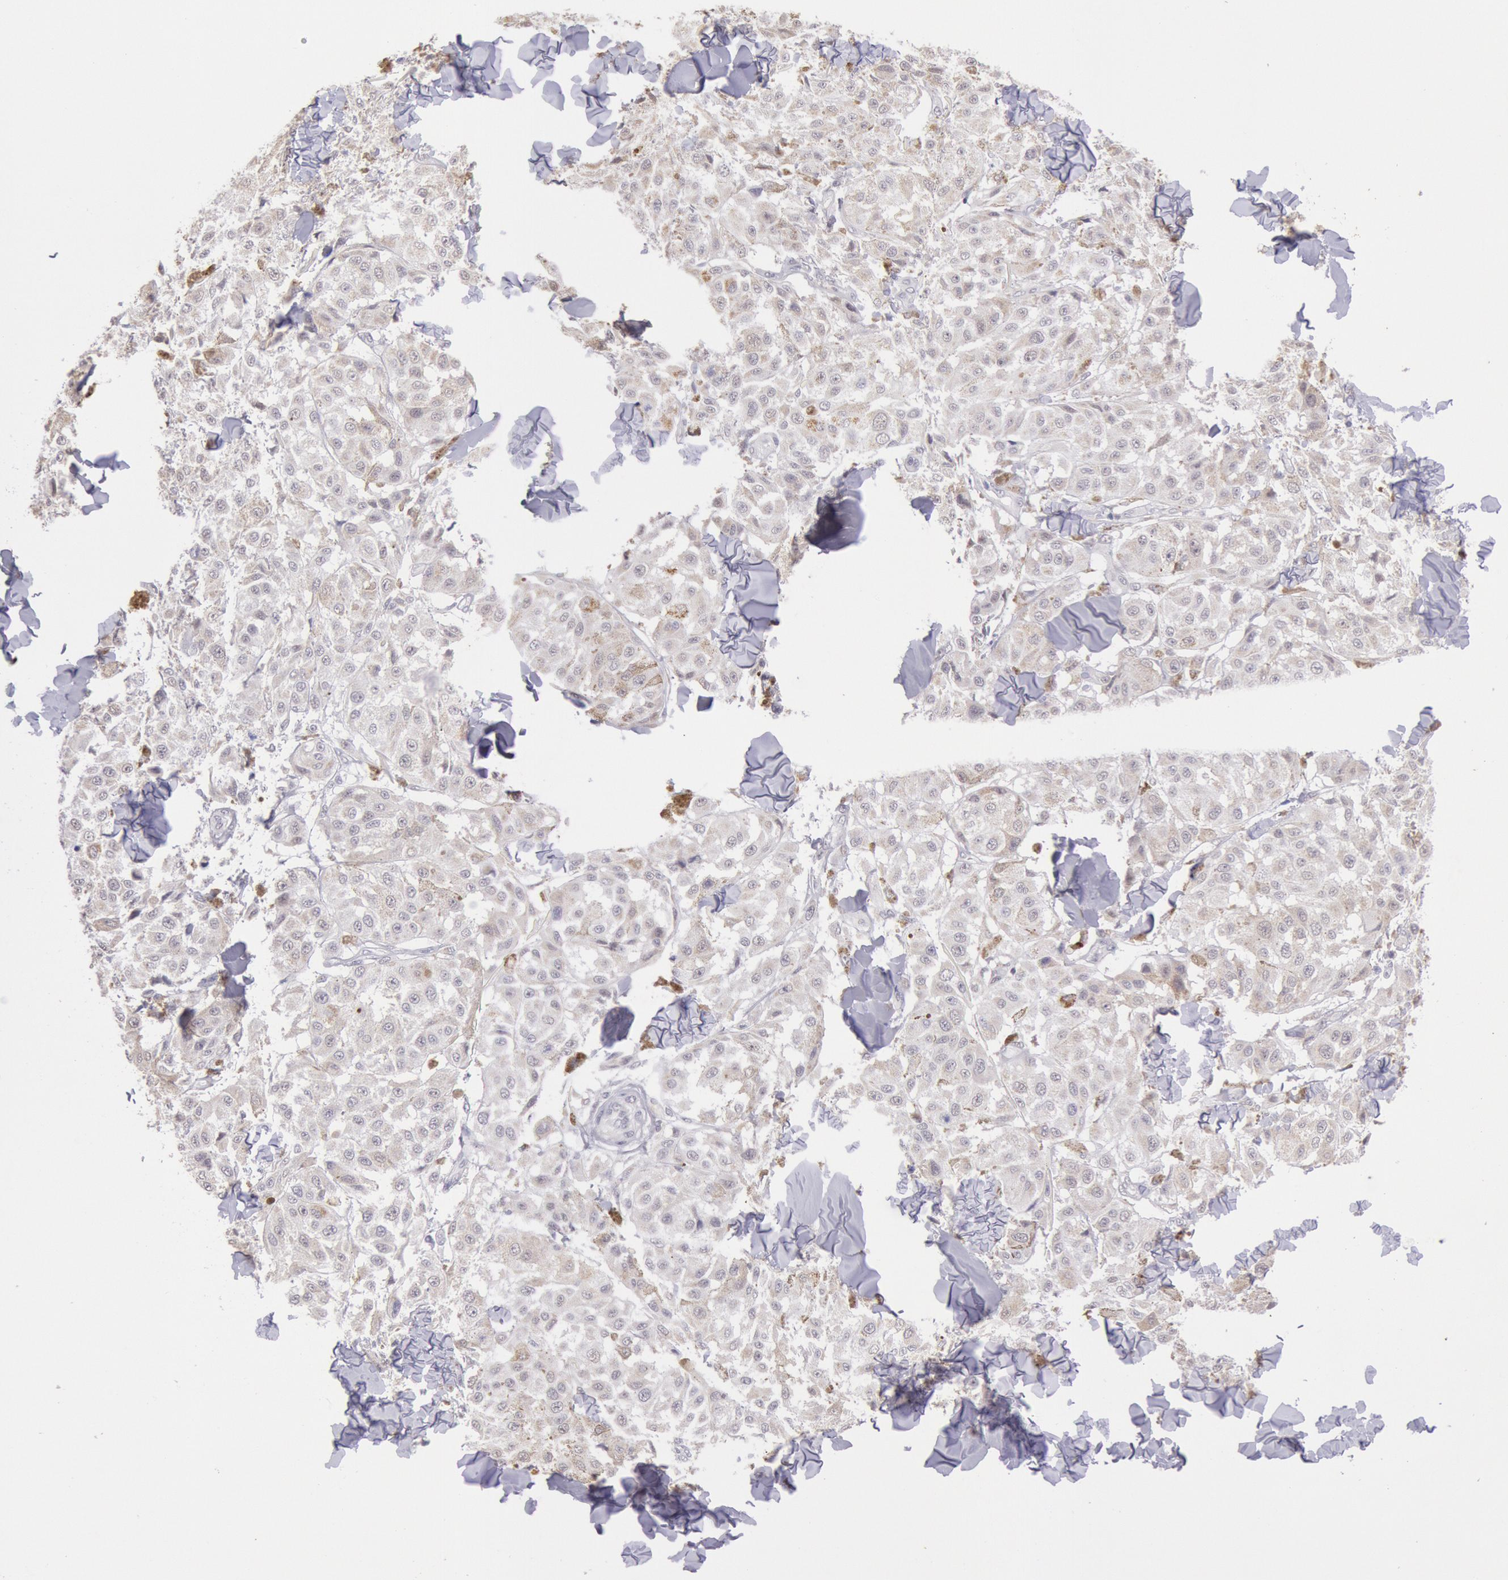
{"staining": {"intensity": "weak", "quantity": ">75%", "location": "cytoplasmic/membranous"}, "tissue": "melanoma", "cell_type": "Tumor cells", "image_type": "cancer", "snomed": [{"axis": "morphology", "description": "Malignant melanoma, NOS"}, {"axis": "topography", "description": "Skin"}], "caption": "This is a photomicrograph of immunohistochemistry staining of malignant melanoma, which shows weak expression in the cytoplasmic/membranous of tumor cells.", "gene": "FRMD6", "patient": {"sex": "female", "age": 64}}